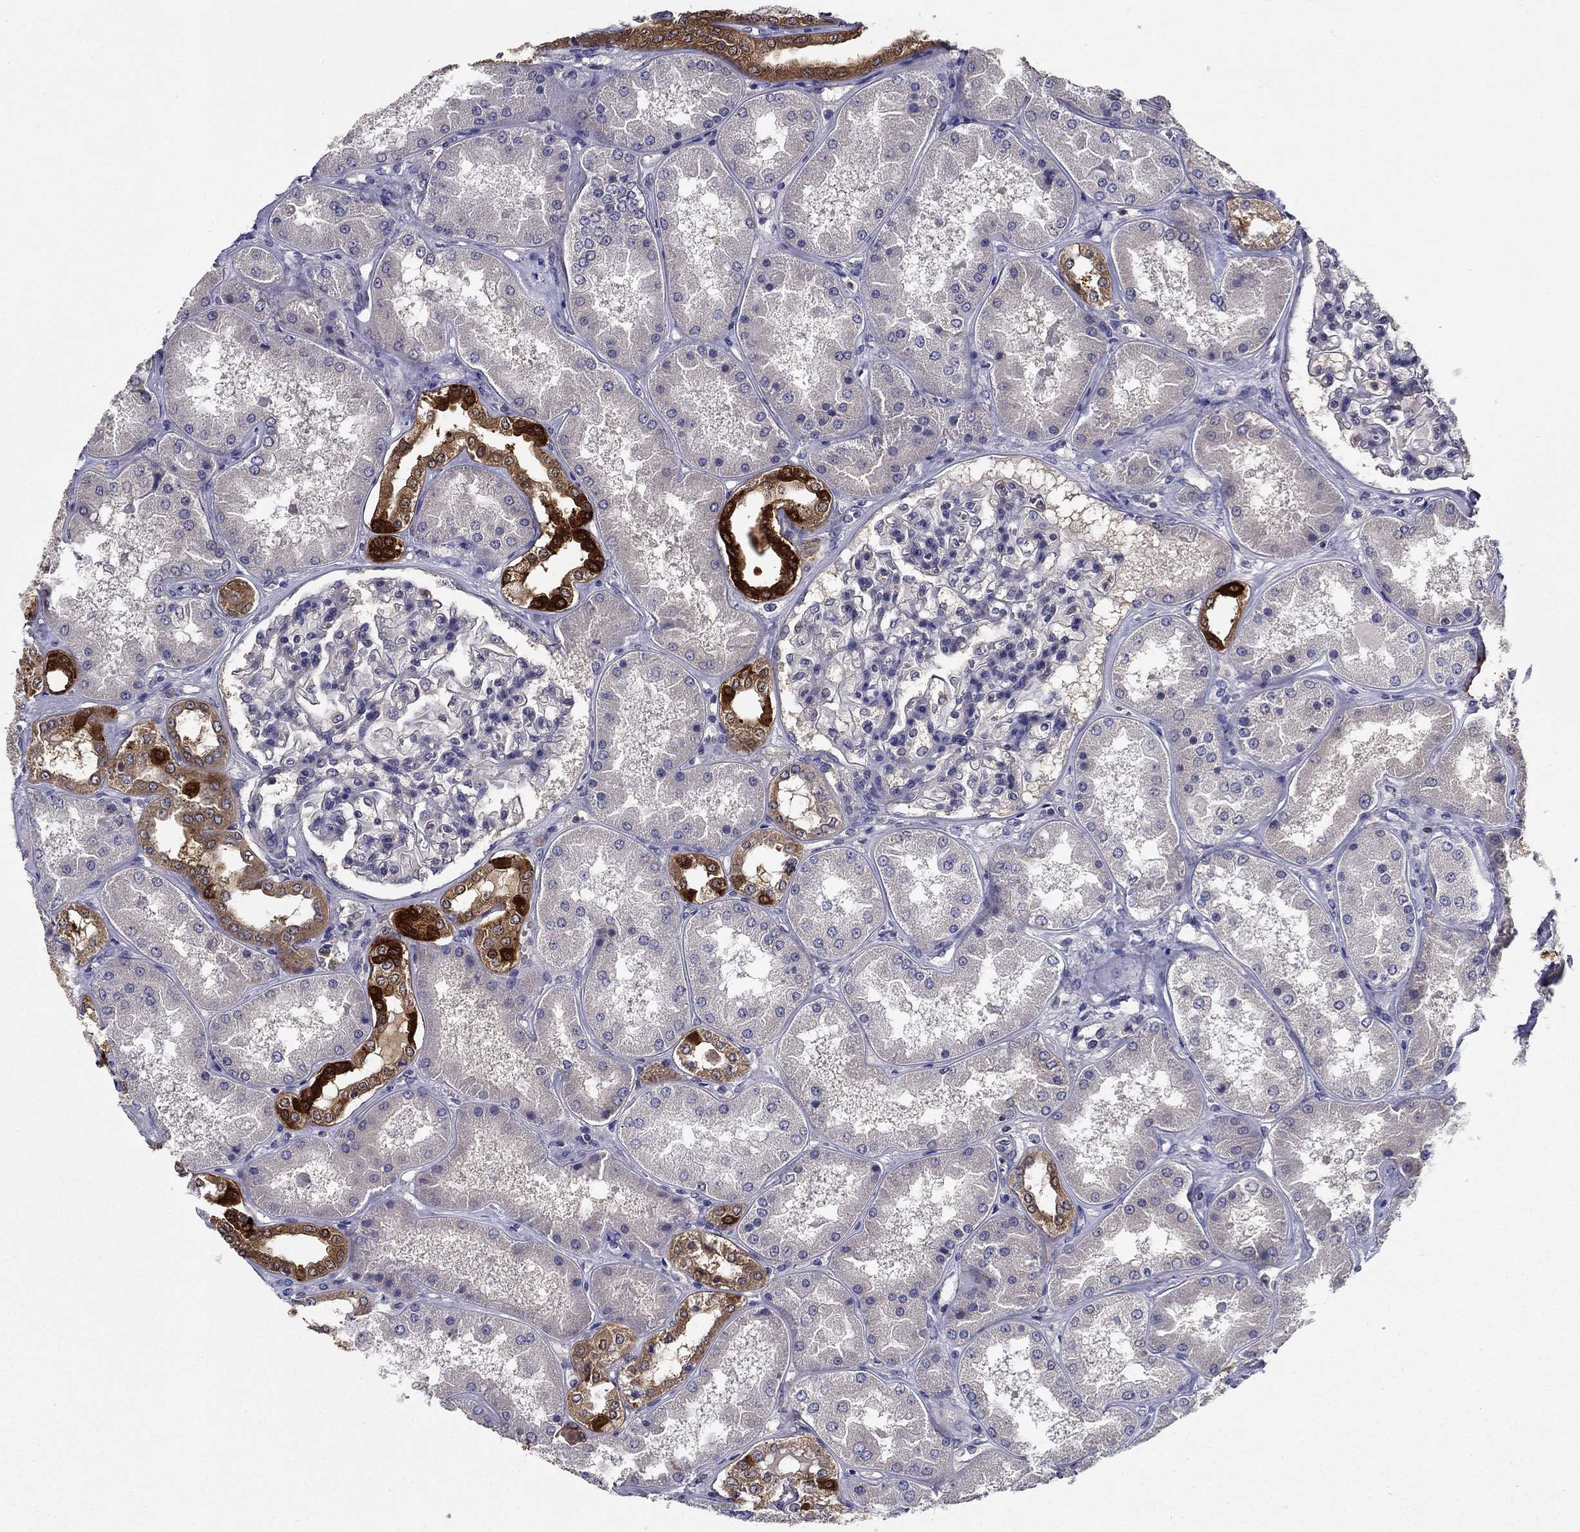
{"staining": {"intensity": "negative", "quantity": "none", "location": "none"}, "tissue": "kidney", "cell_type": "Cells in glomeruli", "image_type": "normal", "snomed": [{"axis": "morphology", "description": "Normal tissue, NOS"}, {"axis": "topography", "description": "Kidney"}], "caption": "An image of kidney stained for a protein demonstrates no brown staining in cells in glomeruli. (Stains: DAB (3,3'-diaminobenzidine) IHC with hematoxylin counter stain, Microscopy: brightfield microscopy at high magnification).", "gene": "GLTP", "patient": {"sex": "female", "age": 56}}